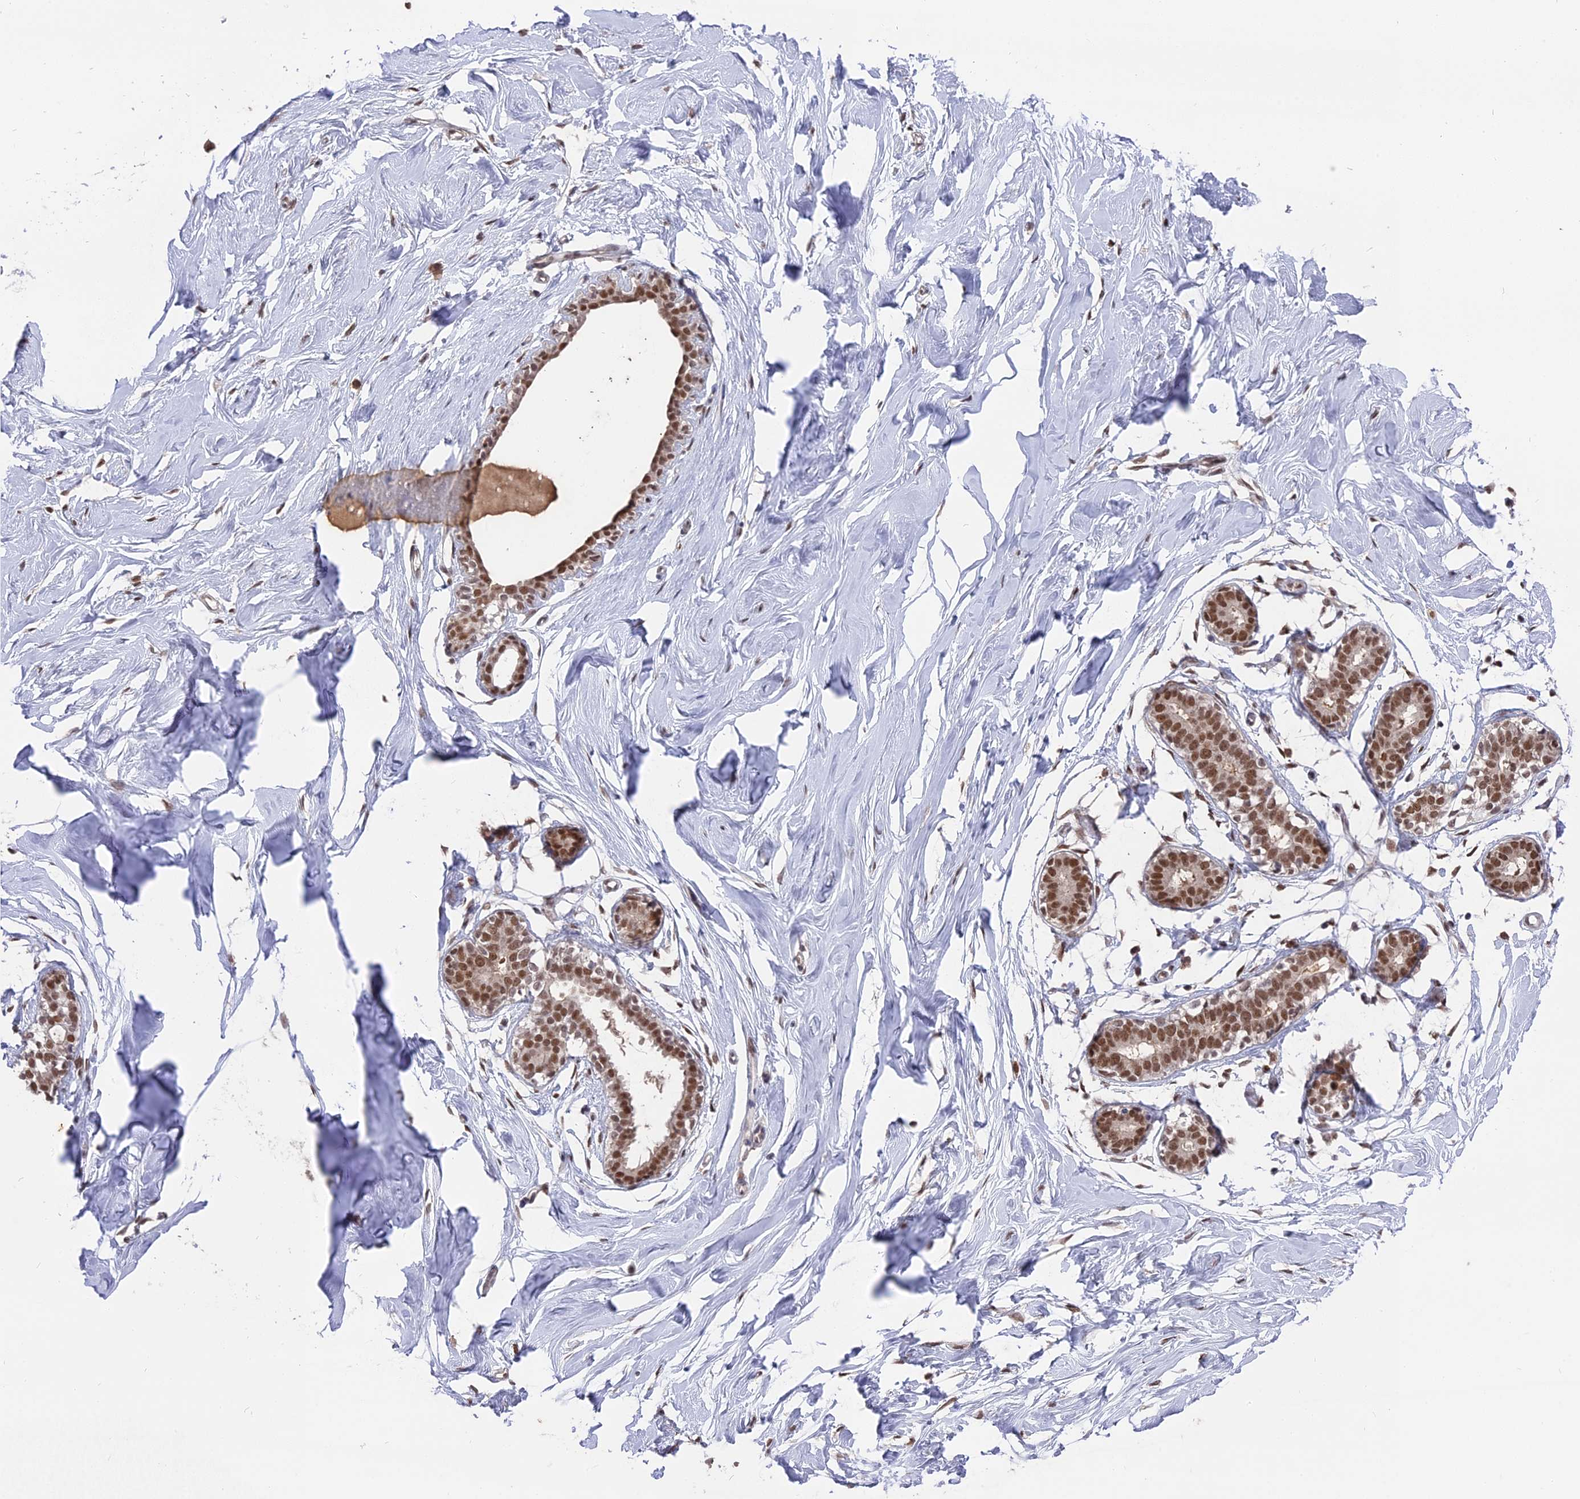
{"staining": {"intensity": "negative", "quantity": "none", "location": "none"}, "tissue": "breast", "cell_type": "Adipocytes", "image_type": "normal", "snomed": [{"axis": "morphology", "description": "Normal tissue, NOS"}, {"axis": "morphology", "description": "Adenoma, NOS"}, {"axis": "topography", "description": "Breast"}], "caption": "This image is of normal breast stained with immunohistochemistry (IHC) to label a protein in brown with the nuclei are counter-stained blue. There is no positivity in adipocytes.", "gene": "NR1H3", "patient": {"sex": "female", "age": 23}}